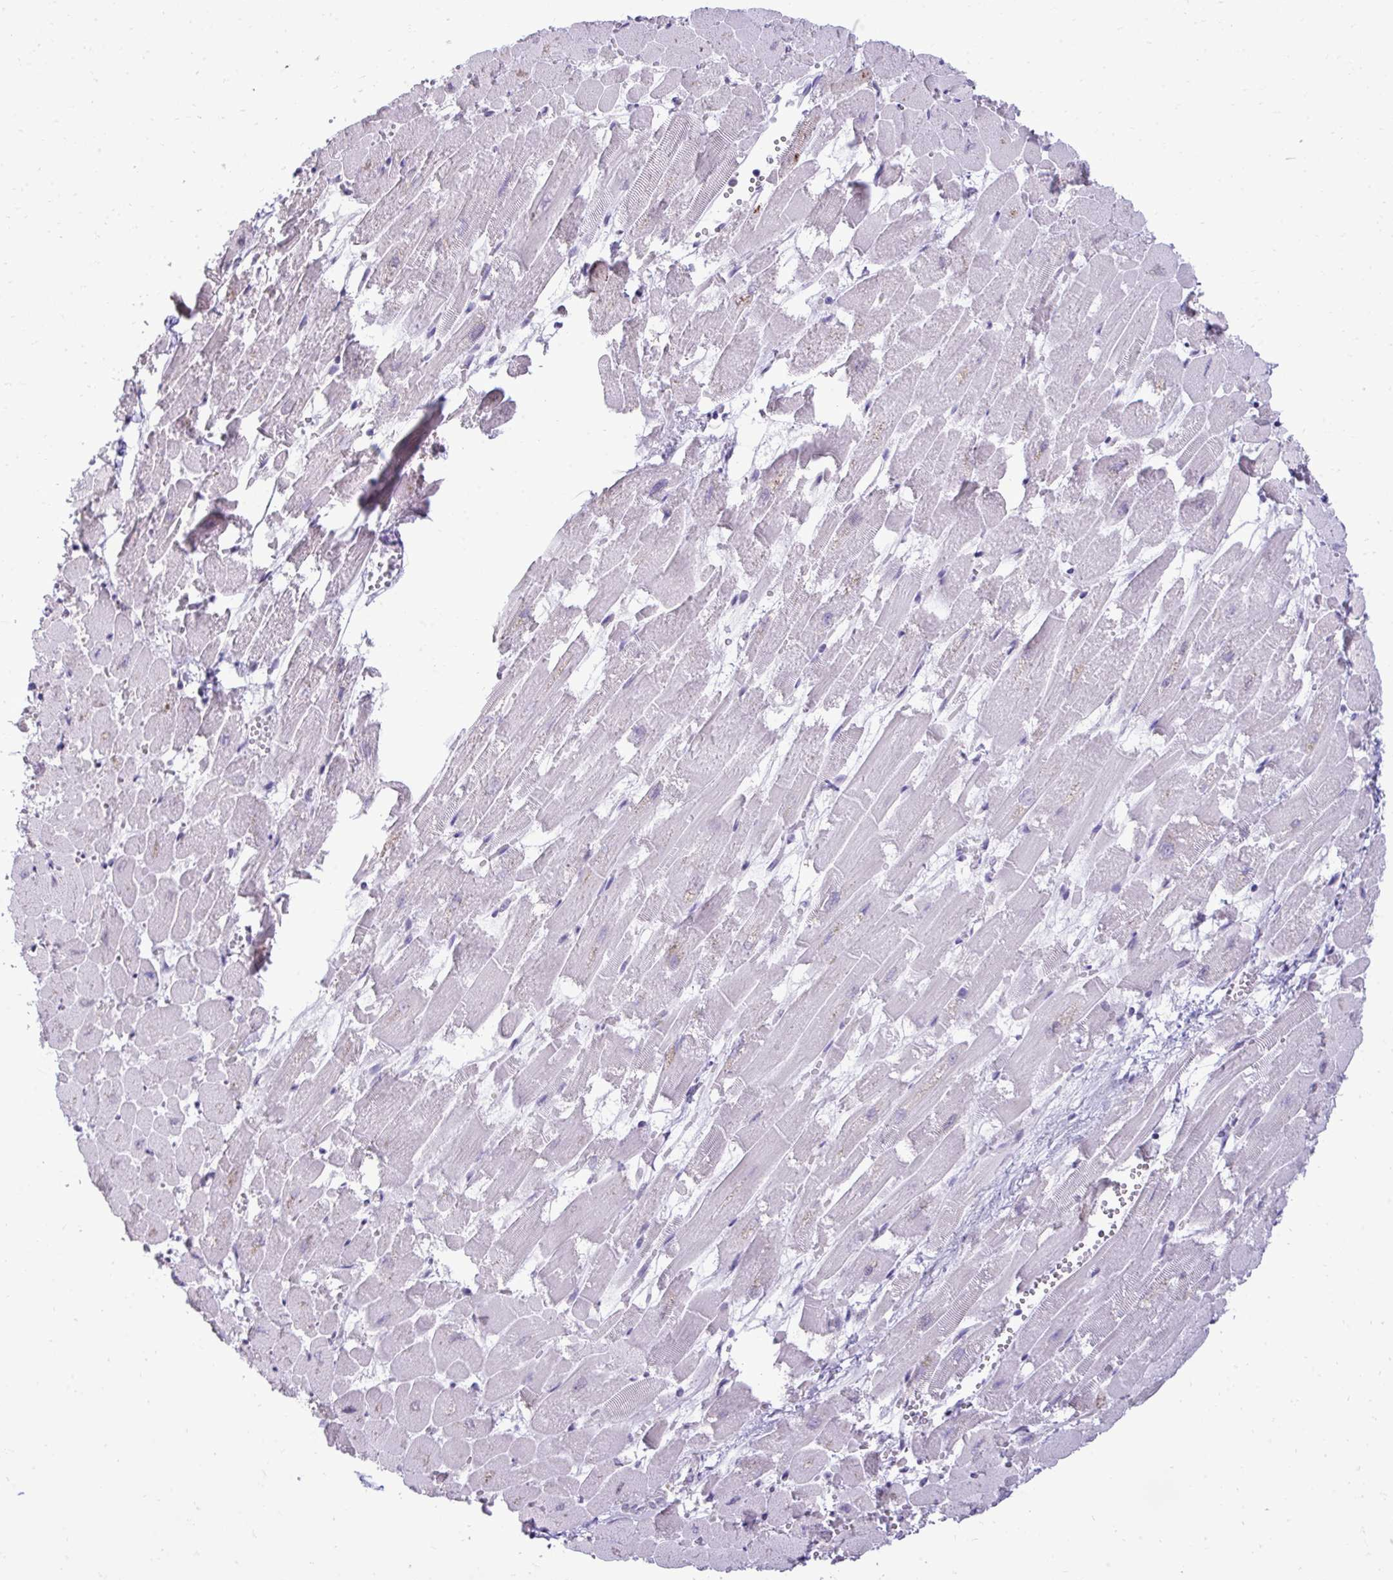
{"staining": {"intensity": "strong", "quantity": "<25%", "location": "cytoplasmic/membranous"}, "tissue": "heart muscle", "cell_type": "Cardiomyocytes", "image_type": "normal", "snomed": [{"axis": "morphology", "description": "Normal tissue, NOS"}, {"axis": "topography", "description": "Heart"}], "caption": "Brown immunohistochemical staining in benign heart muscle shows strong cytoplasmic/membranous positivity in about <25% of cardiomyocytes. (IHC, brightfield microscopy, high magnification).", "gene": "NPPA", "patient": {"sex": "female", "age": 52}}